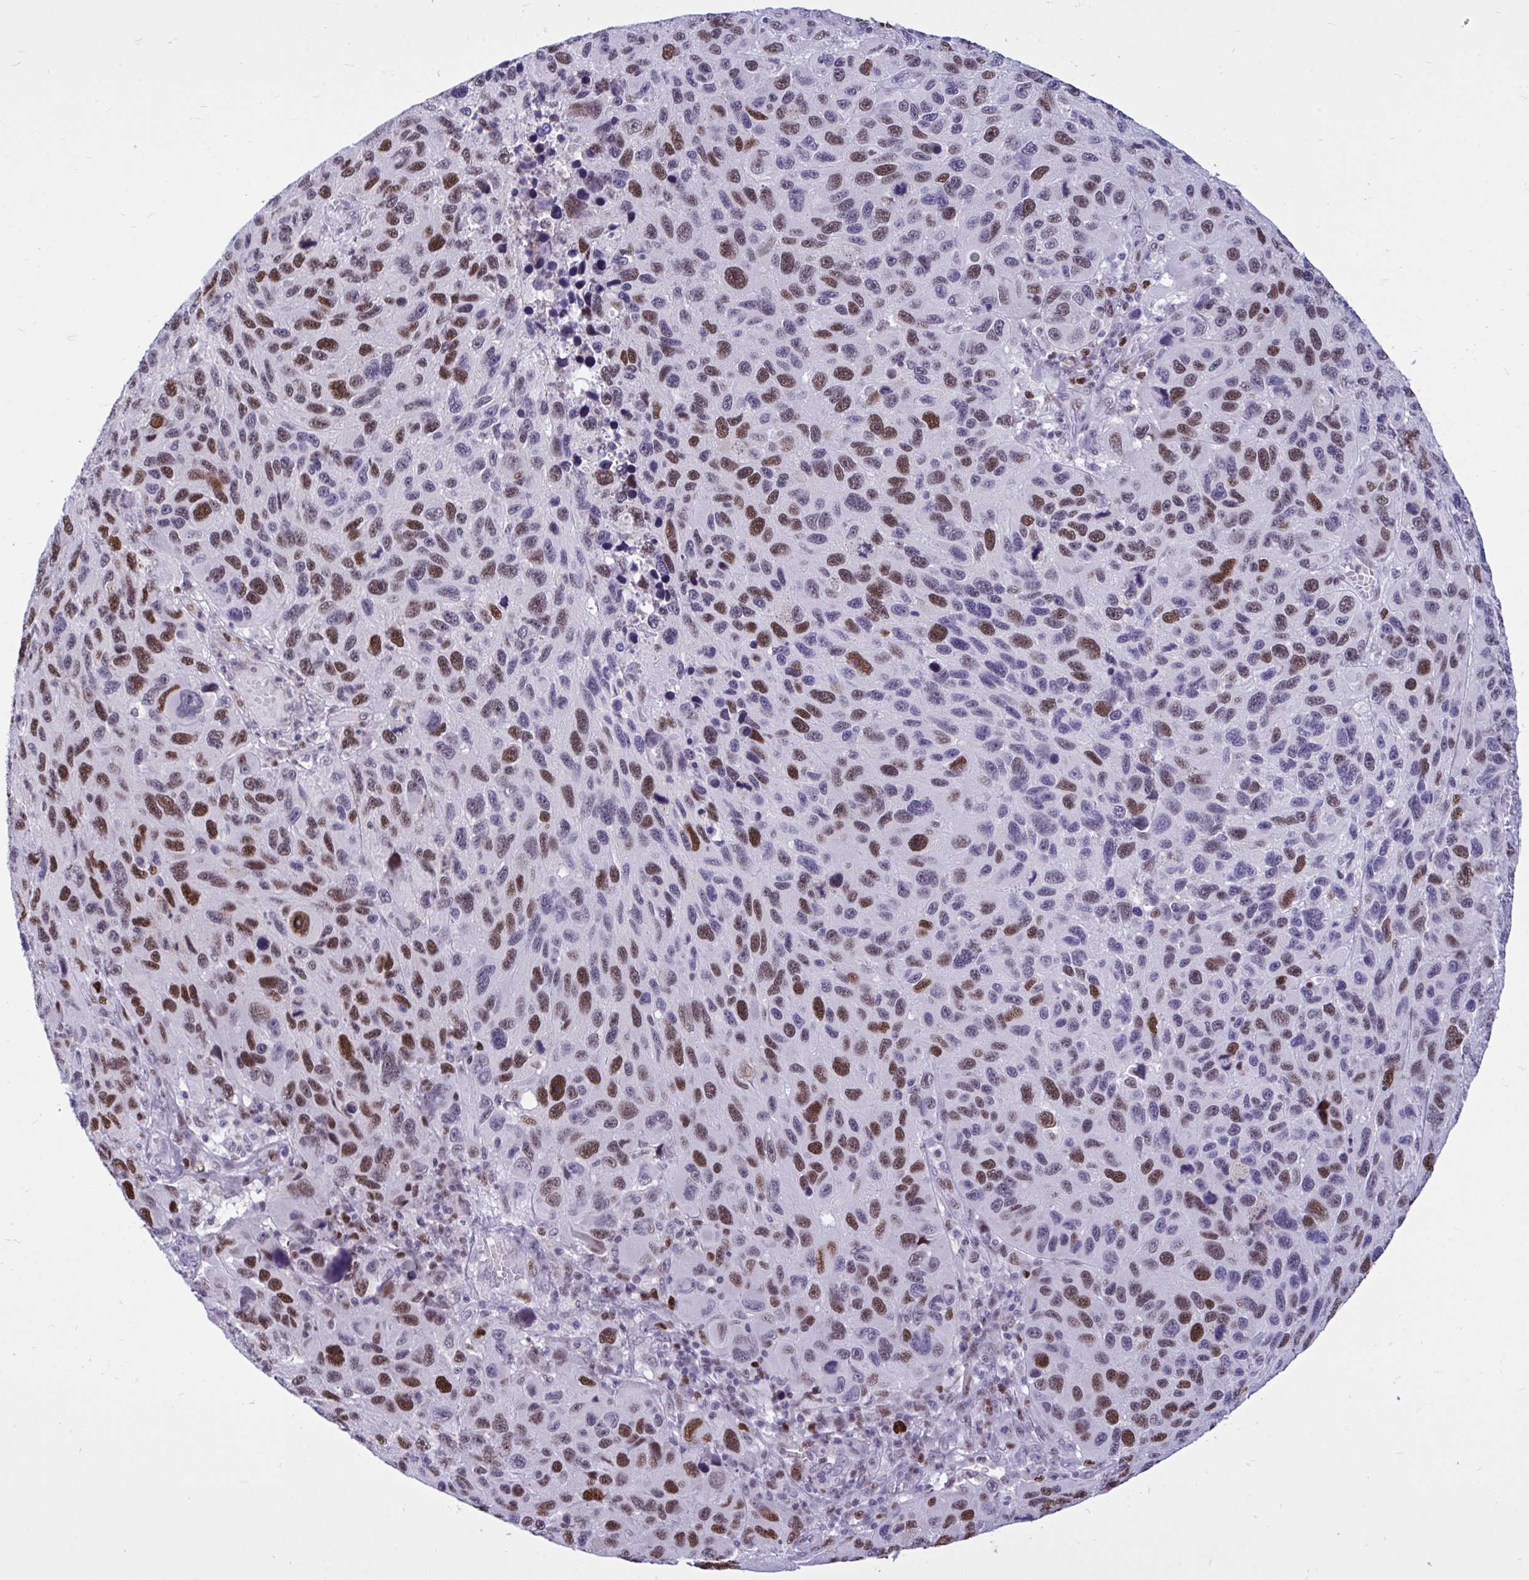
{"staining": {"intensity": "strong", "quantity": "25%-75%", "location": "nuclear"}, "tissue": "melanoma", "cell_type": "Tumor cells", "image_type": "cancer", "snomed": [{"axis": "morphology", "description": "Malignant melanoma, NOS"}, {"axis": "topography", "description": "Skin"}], "caption": "Immunohistochemical staining of human melanoma demonstrates high levels of strong nuclear staining in approximately 25%-75% of tumor cells.", "gene": "C1QL2", "patient": {"sex": "male", "age": 53}}